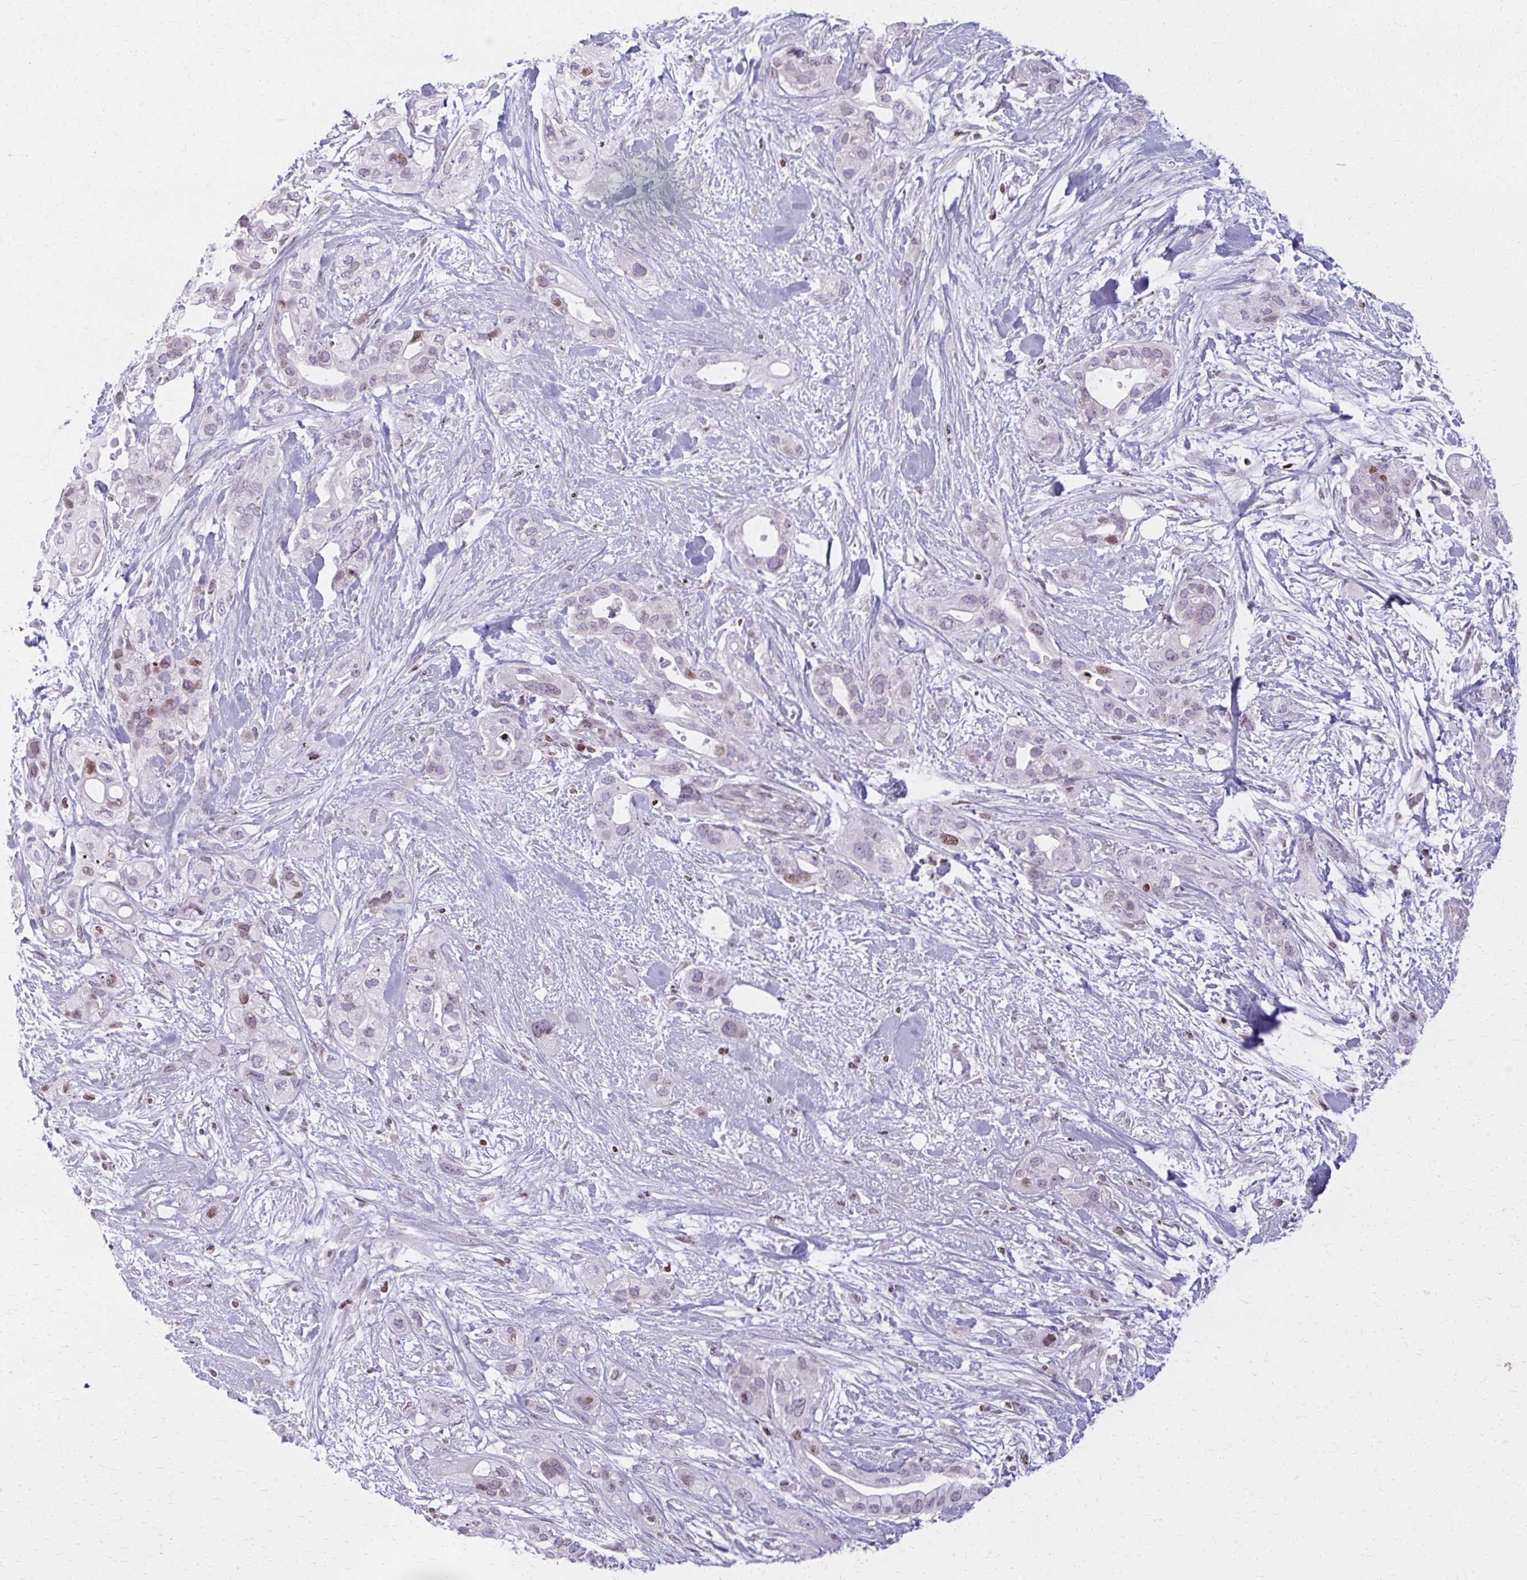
{"staining": {"intensity": "weak", "quantity": "<25%", "location": "nuclear"}, "tissue": "pancreatic cancer", "cell_type": "Tumor cells", "image_type": "cancer", "snomed": [{"axis": "morphology", "description": "Adenocarcinoma, NOS"}, {"axis": "topography", "description": "Pancreas"}], "caption": "IHC image of human adenocarcinoma (pancreatic) stained for a protein (brown), which reveals no staining in tumor cells.", "gene": "AP5M1", "patient": {"sex": "male", "age": 44}}